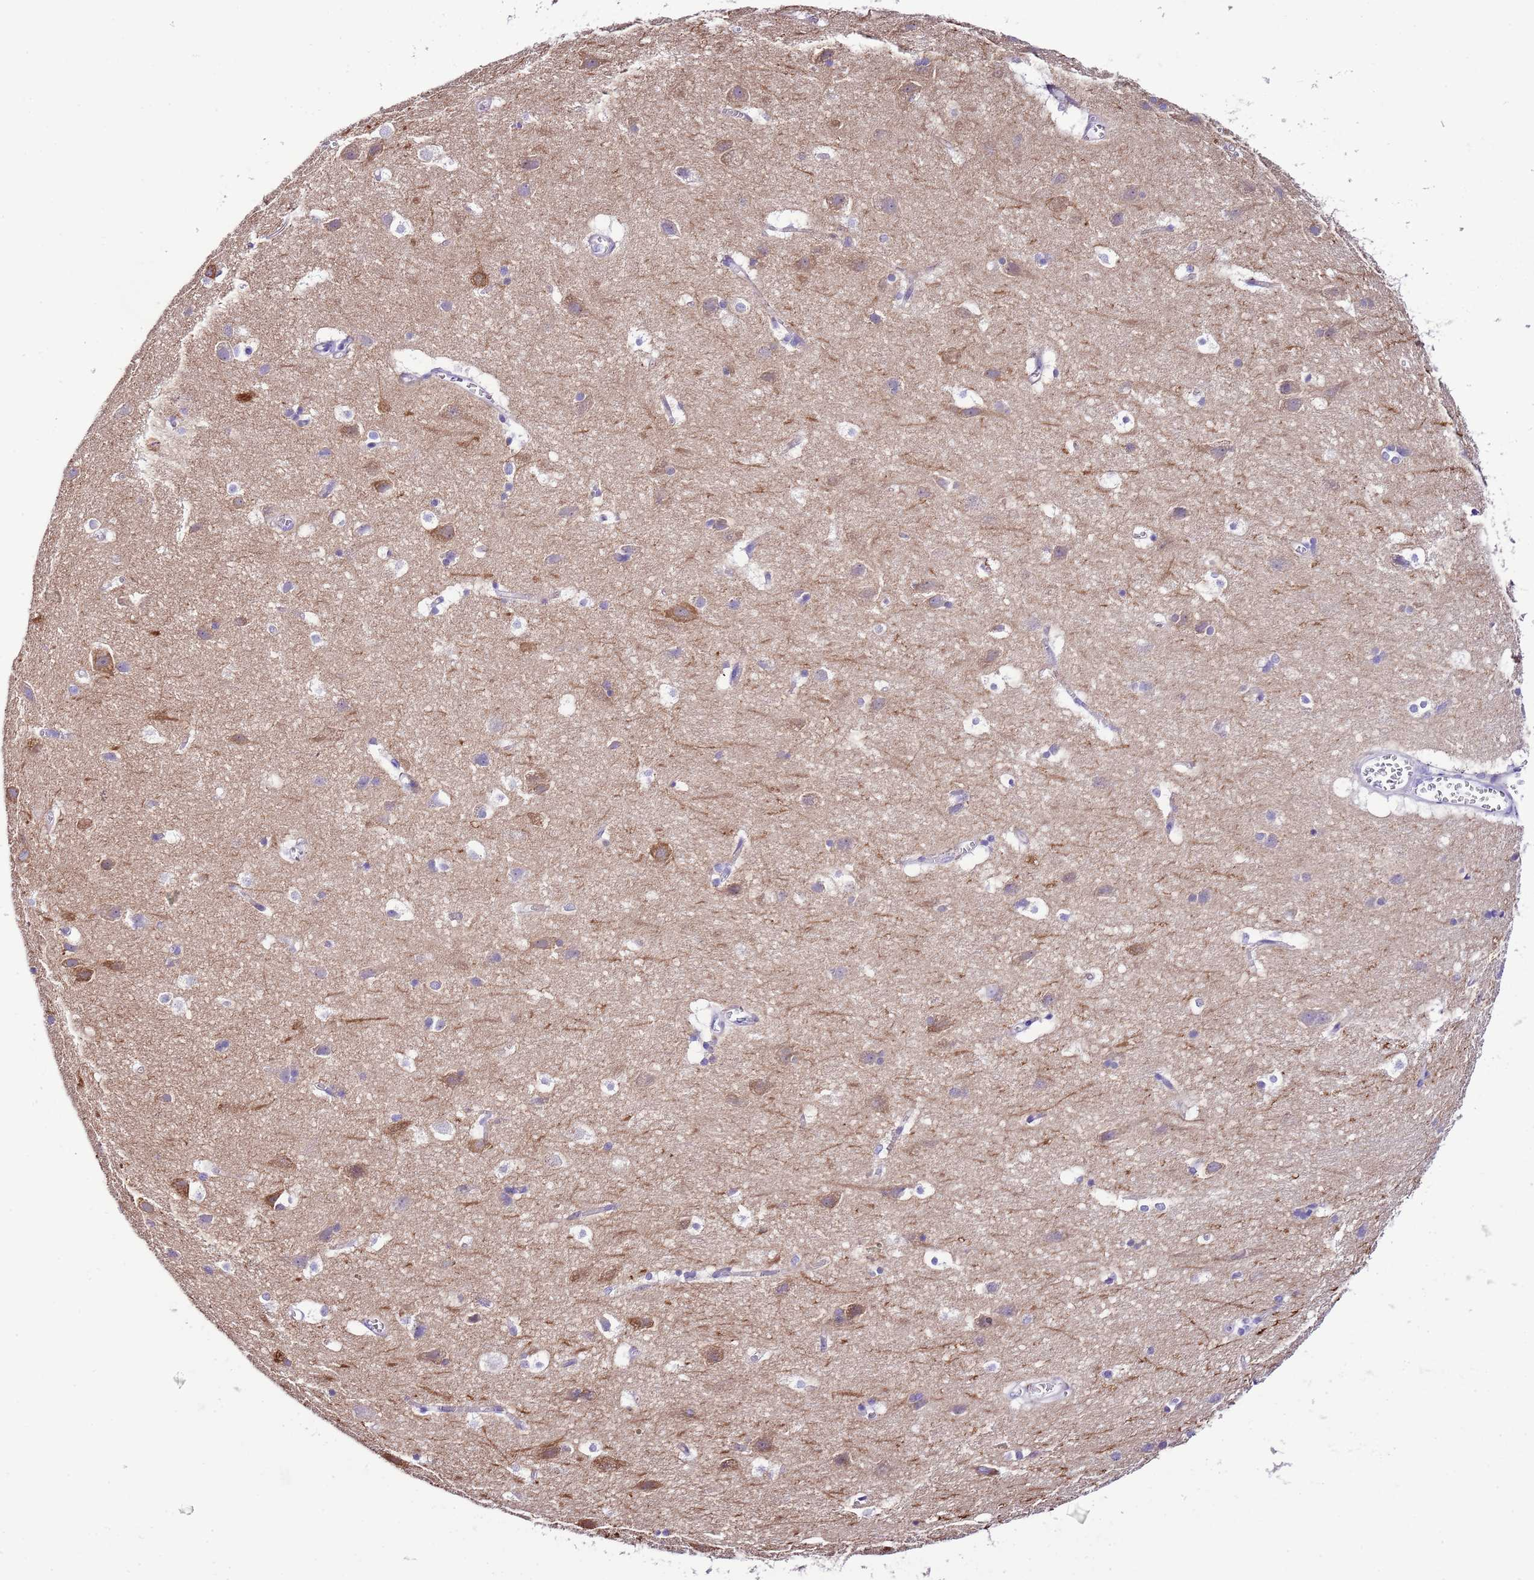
{"staining": {"intensity": "negative", "quantity": "none", "location": "none"}, "tissue": "cerebral cortex", "cell_type": "Endothelial cells", "image_type": "normal", "snomed": [{"axis": "morphology", "description": "Normal tissue, NOS"}, {"axis": "topography", "description": "Cerebral cortex"}], "caption": "A high-resolution micrograph shows immunohistochemistry staining of benign cerebral cortex, which demonstrates no significant expression in endothelial cells.", "gene": "KCNC1", "patient": {"sex": "male", "age": 54}}